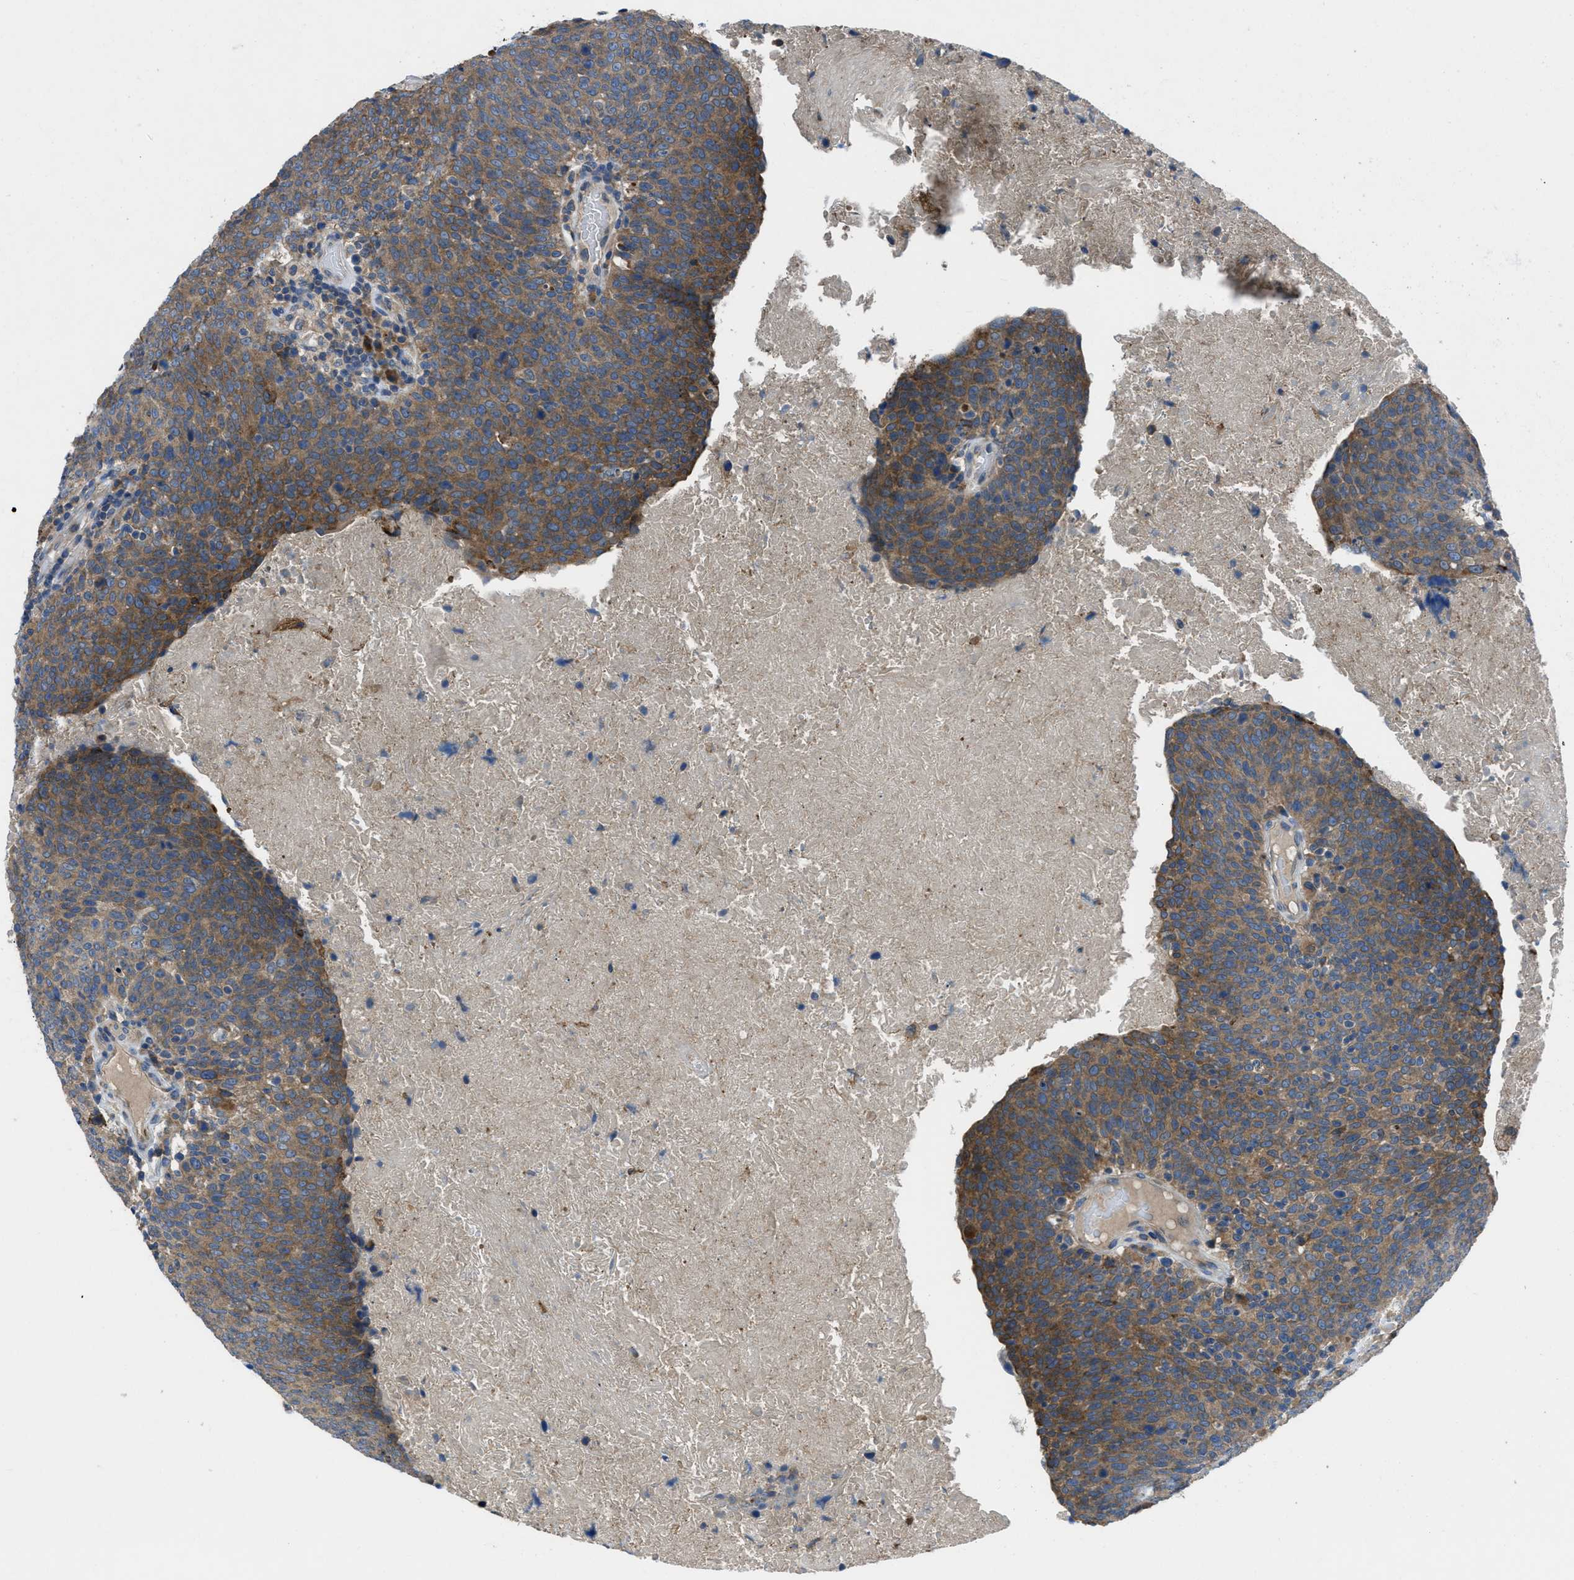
{"staining": {"intensity": "strong", "quantity": ">75%", "location": "cytoplasmic/membranous"}, "tissue": "head and neck cancer", "cell_type": "Tumor cells", "image_type": "cancer", "snomed": [{"axis": "morphology", "description": "Squamous cell carcinoma, NOS"}, {"axis": "morphology", "description": "Squamous cell carcinoma, metastatic, NOS"}, {"axis": "topography", "description": "Lymph node"}, {"axis": "topography", "description": "Head-Neck"}], "caption": "Protein staining shows strong cytoplasmic/membranous expression in about >75% of tumor cells in head and neck cancer (metastatic squamous cell carcinoma).", "gene": "MAP3K20", "patient": {"sex": "male", "age": 62}}